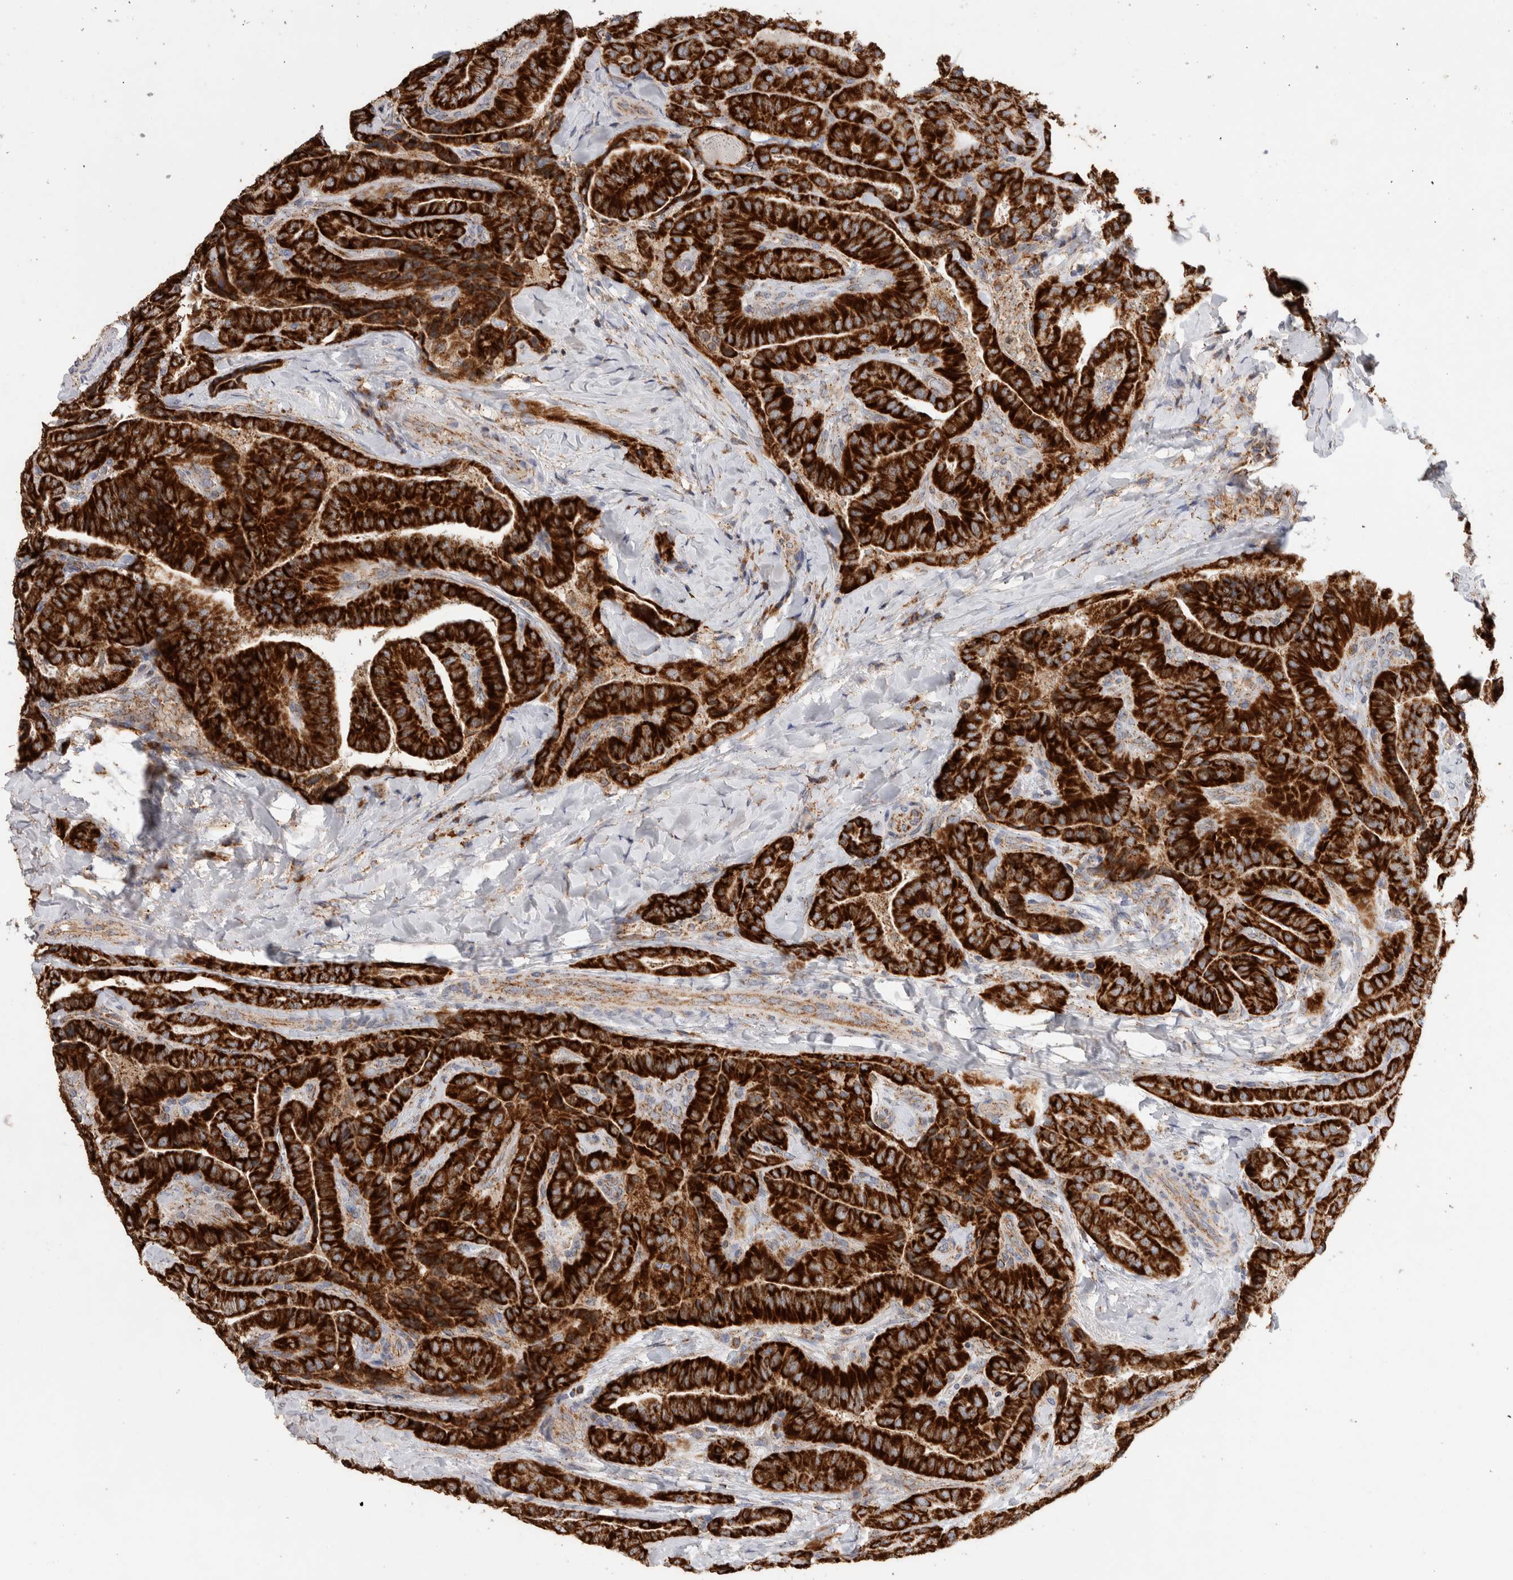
{"staining": {"intensity": "strong", "quantity": ">75%", "location": "cytoplasmic/membranous"}, "tissue": "thyroid cancer", "cell_type": "Tumor cells", "image_type": "cancer", "snomed": [{"axis": "morphology", "description": "Papillary adenocarcinoma, NOS"}, {"axis": "topography", "description": "Thyroid gland"}], "caption": "DAB (3,3'-diaminobenzidine) immunohistochemical staining of thyroid cancer reveals strong cytoplasmic/membranous protein expression in about >75% of tumor cells.", "gene": "IARS2", "patient": {"sex": "male", "age": 77}}